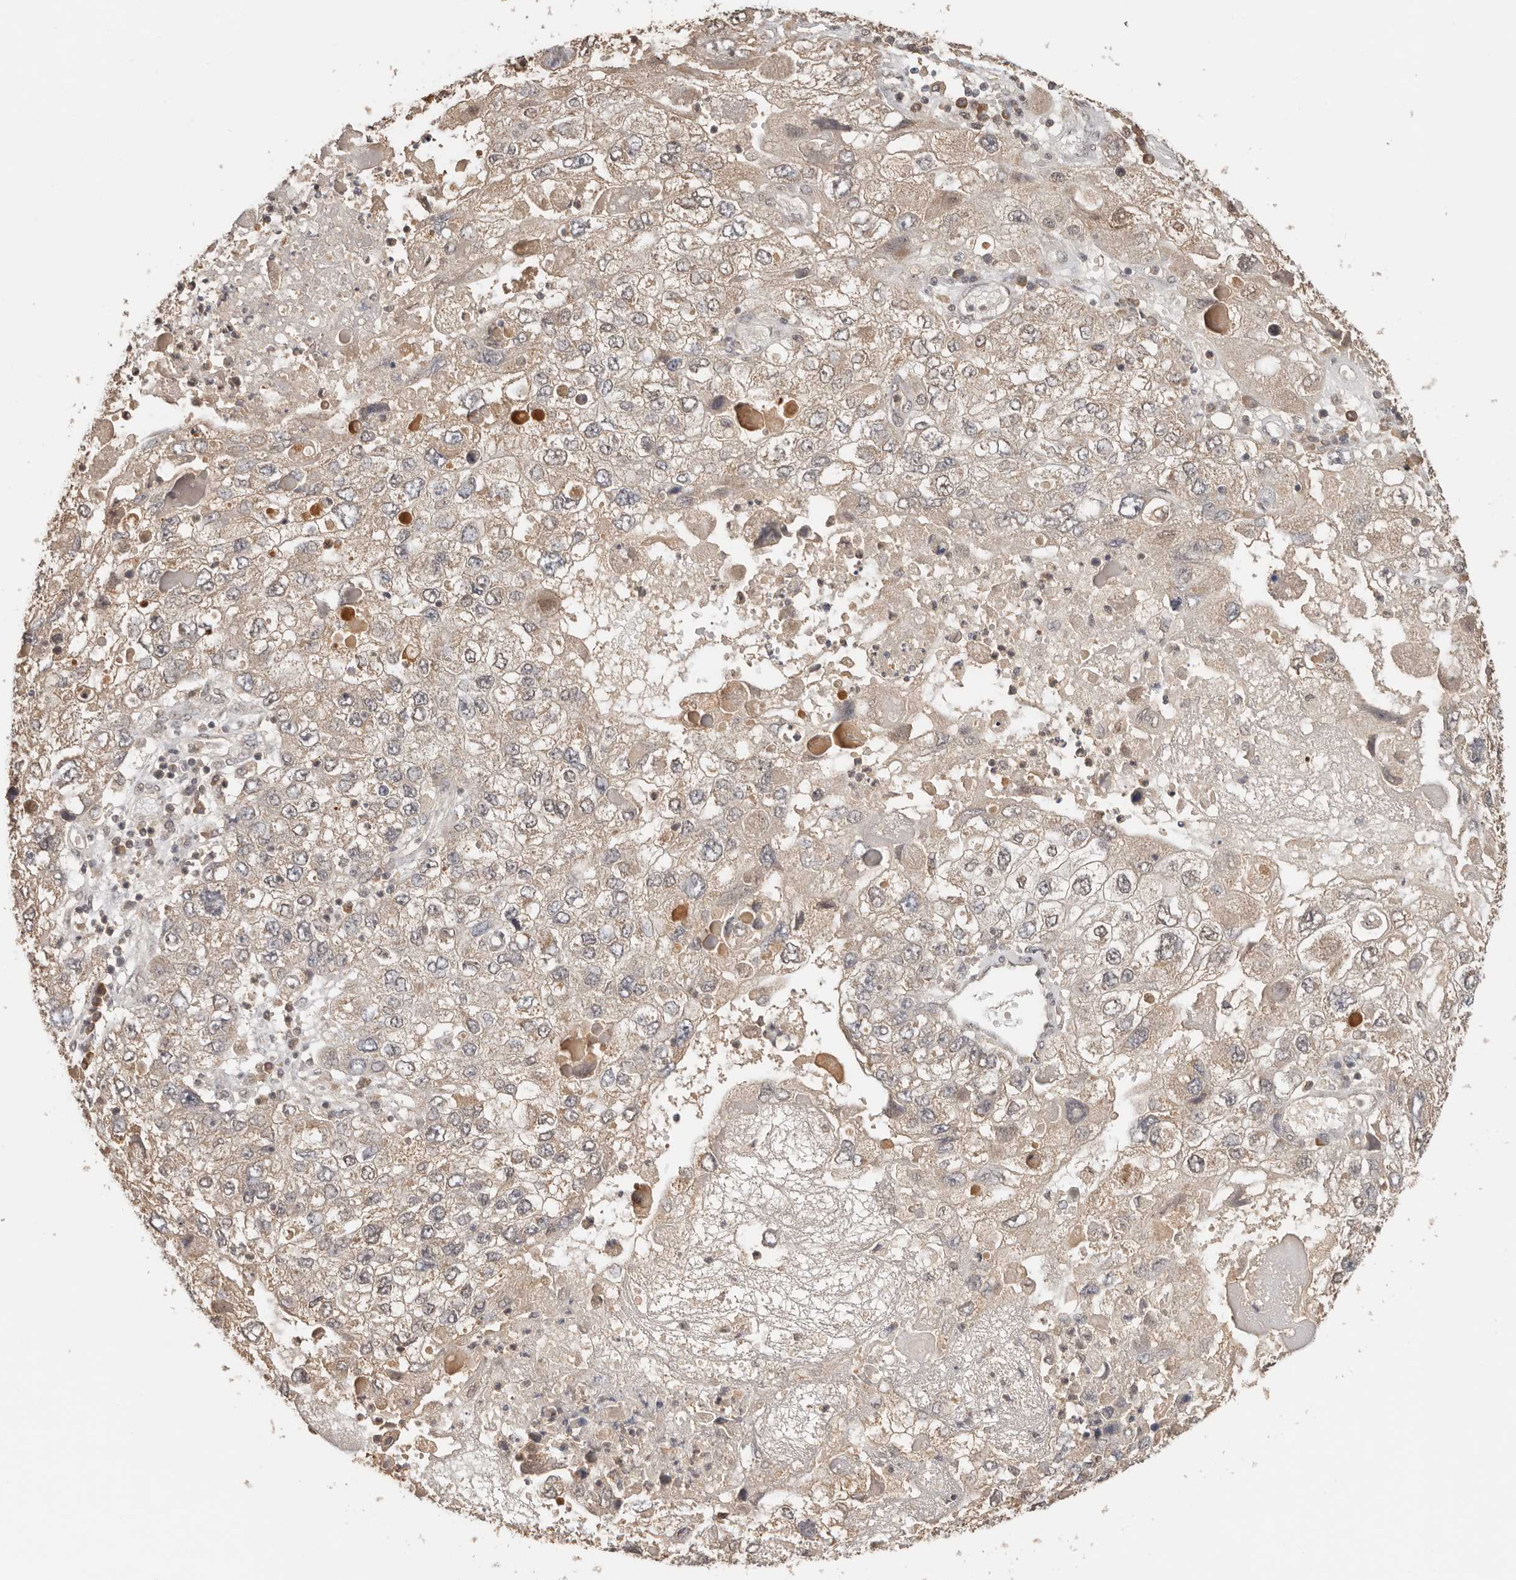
{"staining": {"intensity": "moderate", "quantity": "<25%", "location": "cytoplasmic/membranous,nuclear"}, "tissue": "endometrial cancer", "cell_type": "Tumor cells", "image_type": "cancer", "snomed": [{"axis": "morphology", "description": "Adenocarcinoma, NOS"}, {"axis": "topography", "description": "Endometrium"}], "caption": "Protein analysis of adenocarcinoma (endometrial) tissue exhibits moderate cytoplasmic/membranous and nuclear staining in about <25% of tumor cells.", "gene": "SEC14L1", "patient": {"sex": "female", "age": 49}}